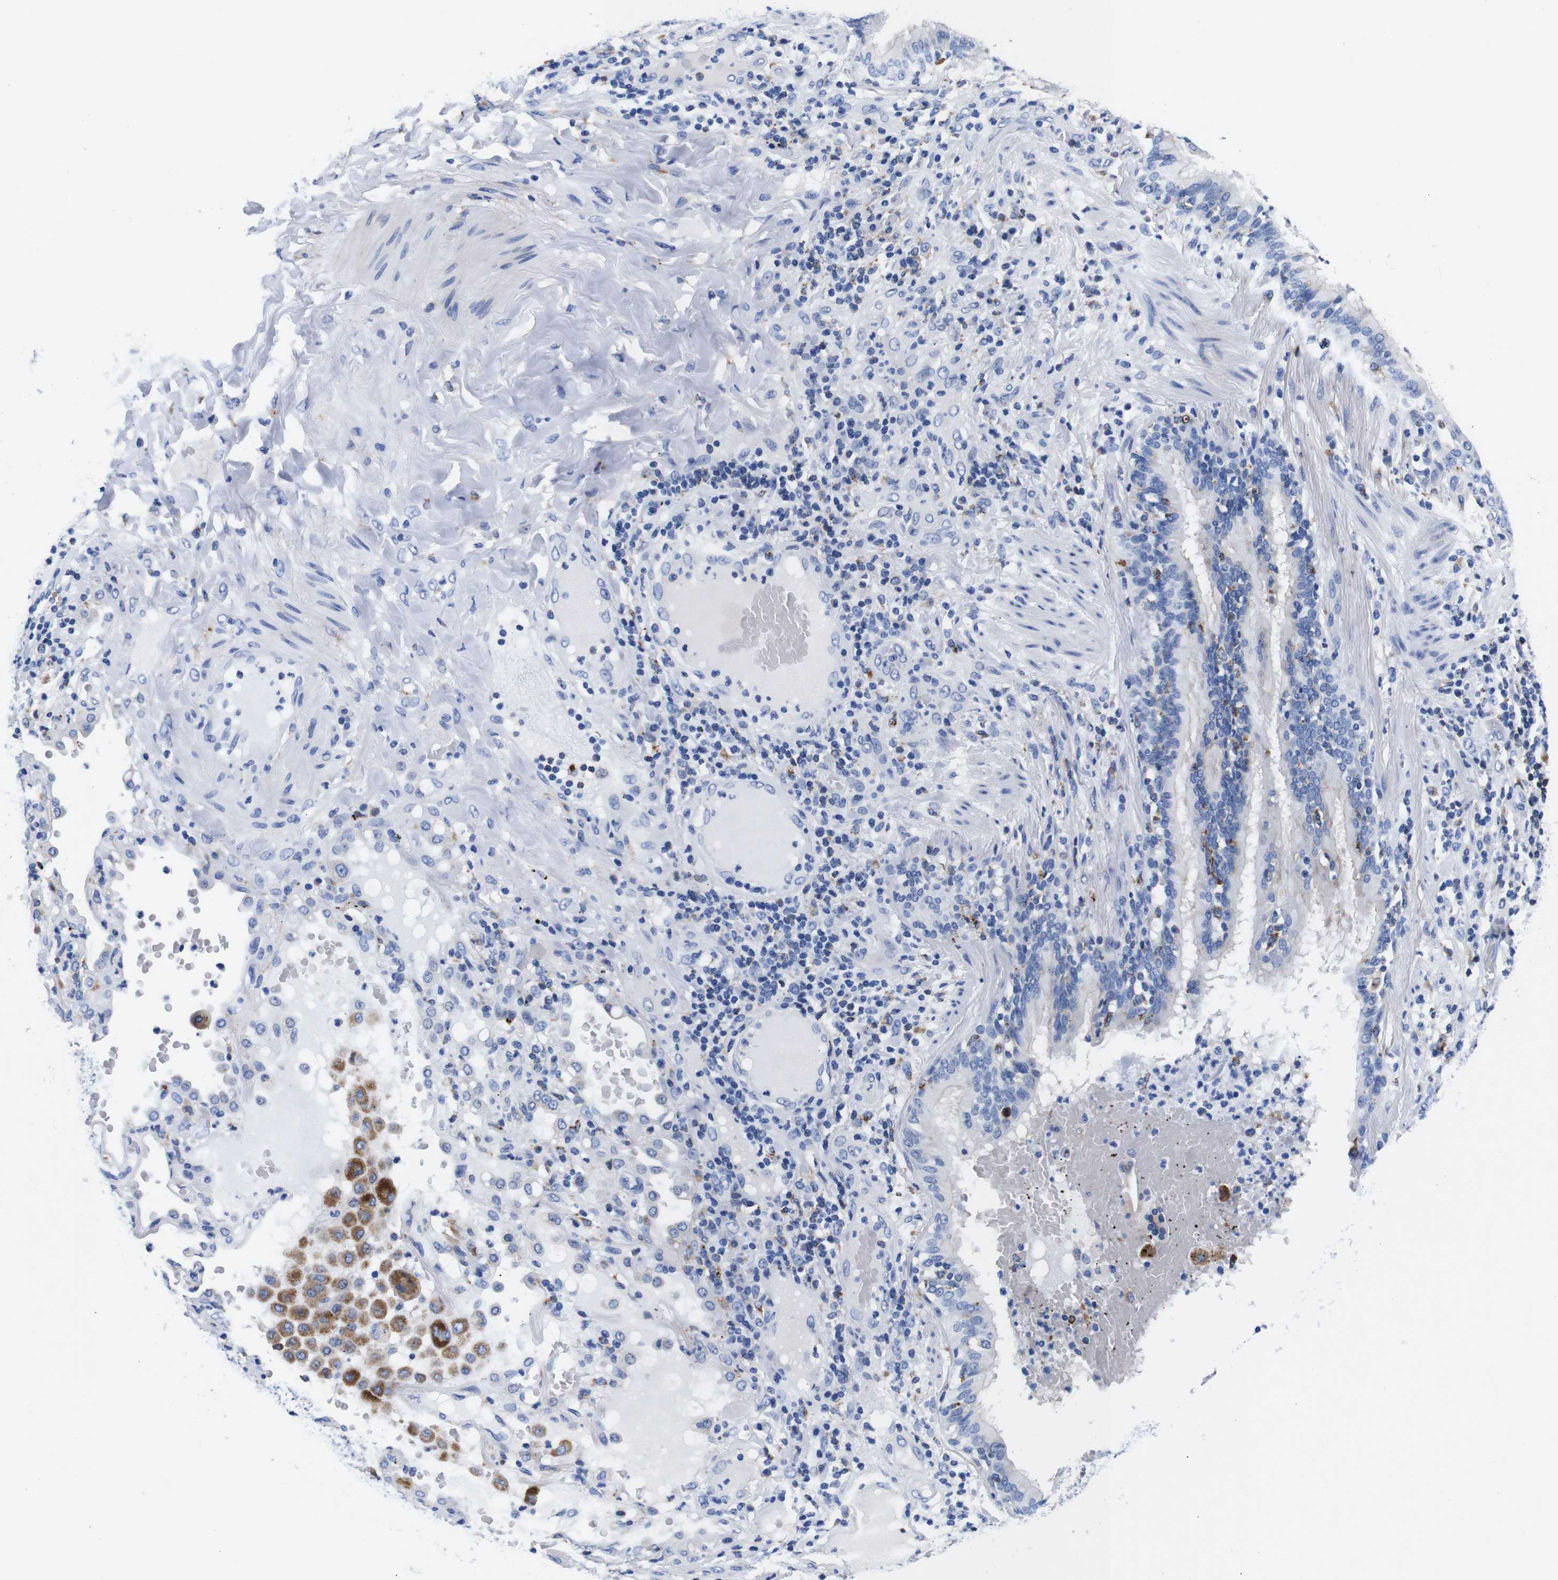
{"staining": {"intensity": "negative", "quantity": "none", "location": "none"}, "tissue": "lung cancer", "cell_type": "Tumor cells", "image_type": "cancer", "snomed": [{"axis": "morphology", "description": "Squamous cell carcinoma, NOS"}, {"axis": "topography", "description": "Lung"}], "caption": "Lung cancer (squamous cell carcinoma) was stained to show a protein in brown. There is no significant positivity in tumor cells. (IHC, brightfield microscopy, high magnification).", "gene": "HLA-DMB", "patient": {"sex": "male", "age": 57}}